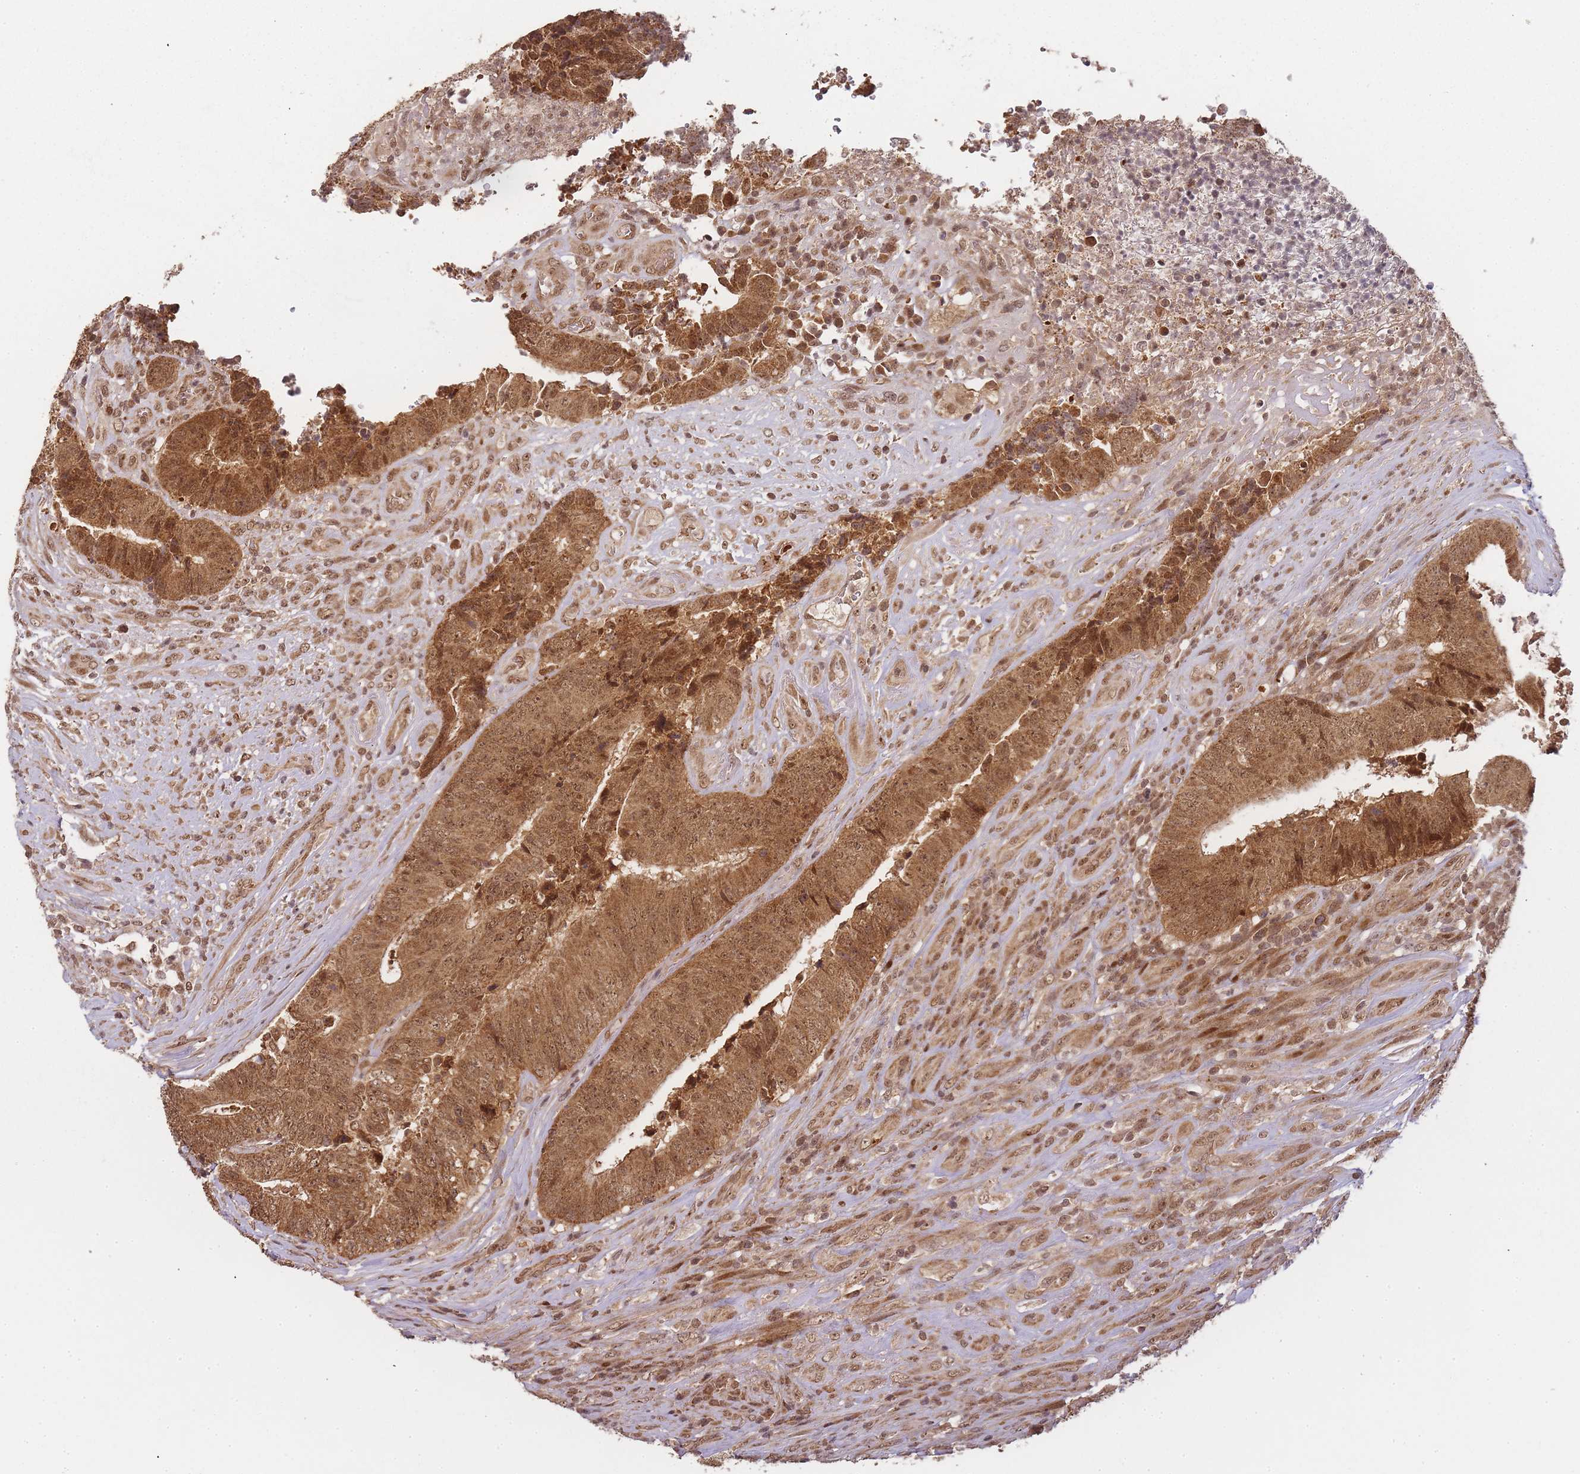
{"staining": {"intensity": "moderate", "quantity": ">75%", "location": "cytoplasmic/membranous,nuclear"}, "tissue": "colorectal cancer", "cell_type": "Tumor cells", "image_type": "cancer", "snomed": [{"axis": "morphology", "description": "Adenocarcinoma, NOS"}, {"axis": "topography", "description": "Rectum"}], "caption": "A brown stain shows moderate cytoplasmic/membranous and nuclear staining of a protein in colorectal adenocarcinoma tumor cells. (DAB = brown stain, brightfield microscopy at high magnification).", "gene": "ZNF497", "patient": {"sex": "male", "age": 72}}